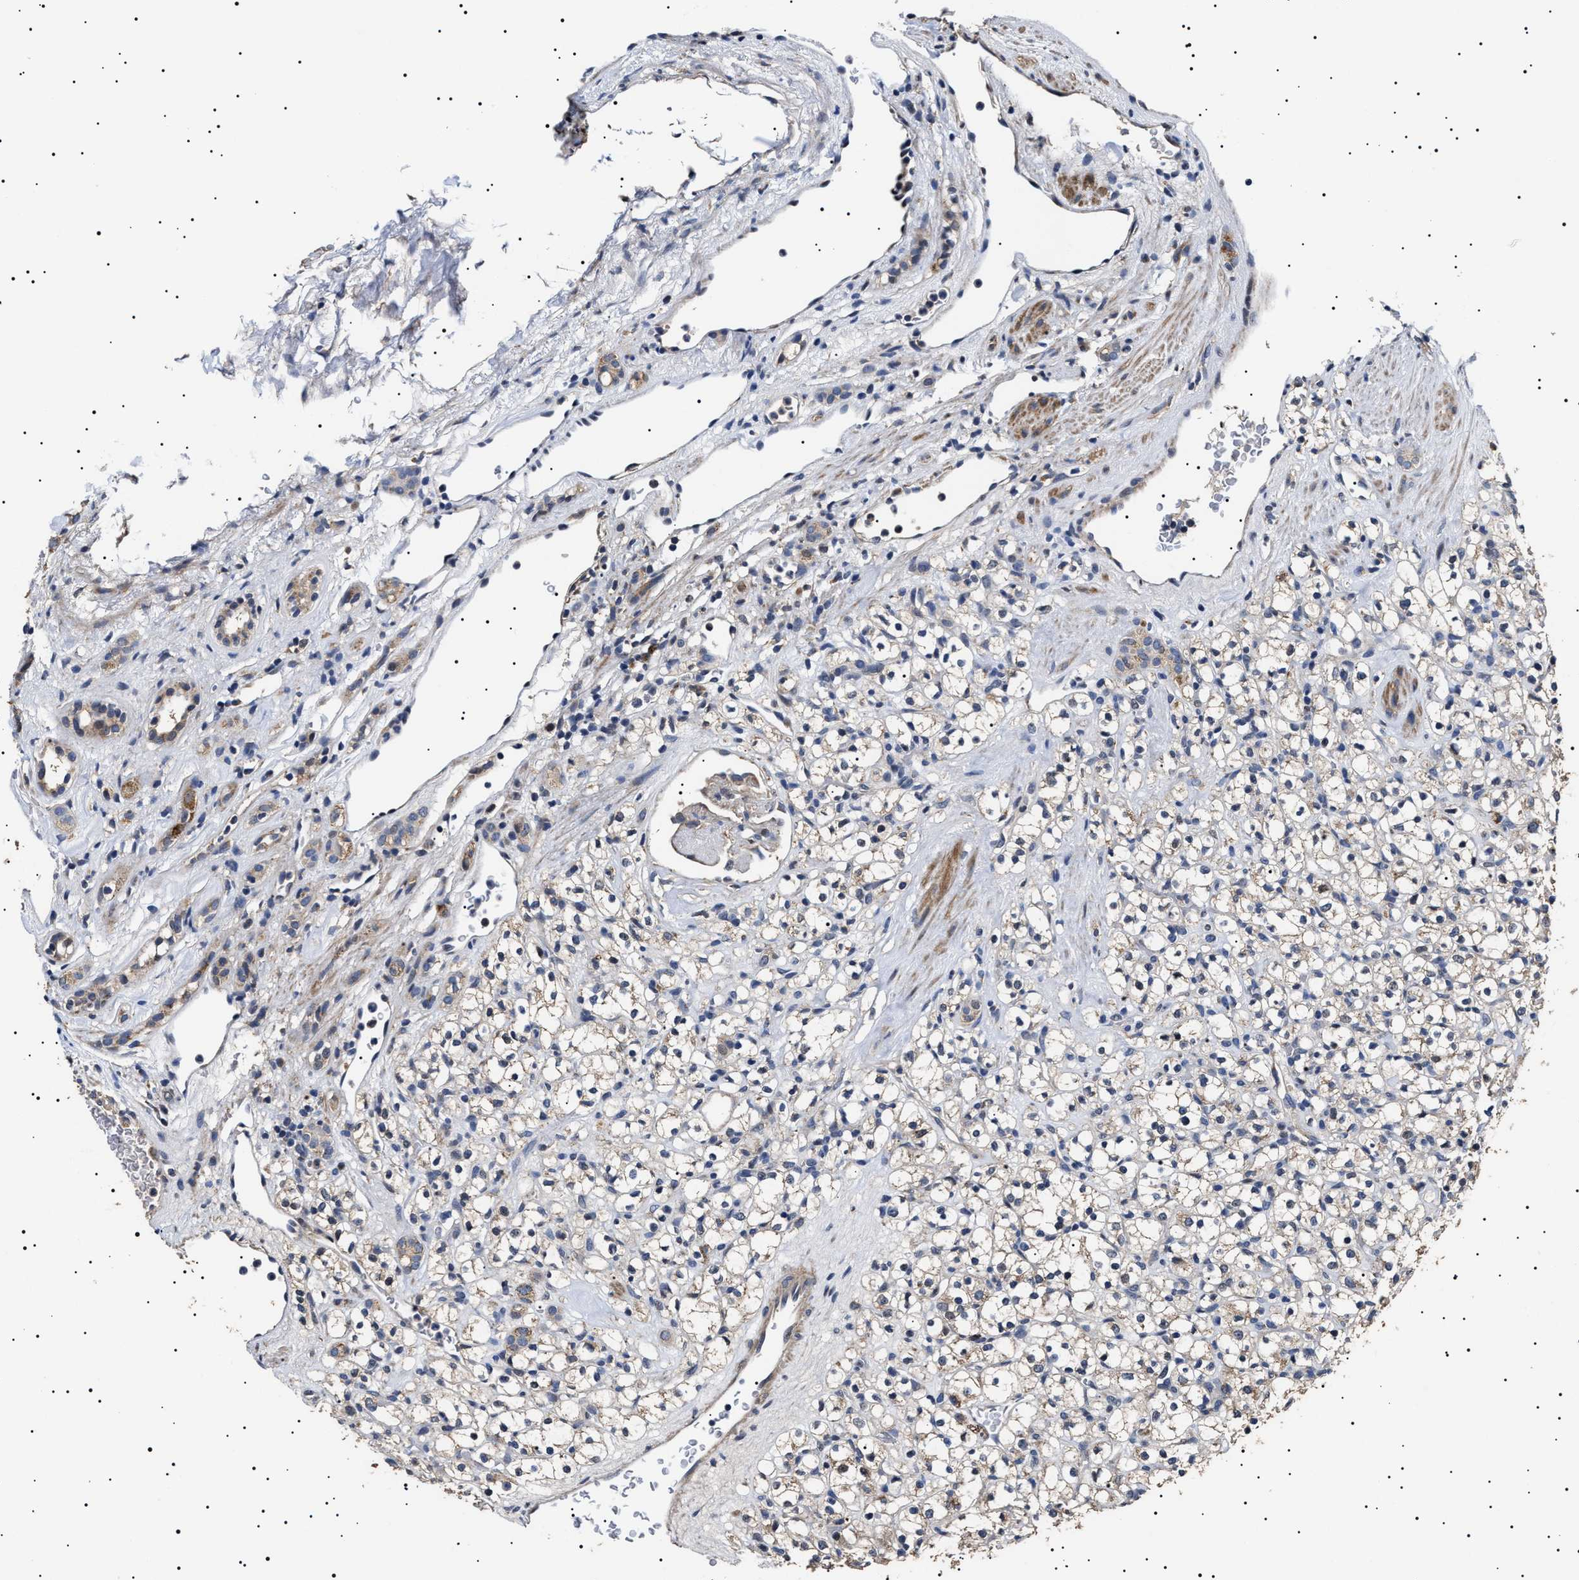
{"staining": {"intensity": "weak", "quantity": "25%-75%", "location": "cytoplasmic/membranous"}, "tissue": "renal cancer", "cell_type": "Tumor cells", "image_type": "cancer", "snomed": [{"axis": "morphology", "description": "Normal tissue, NOS"}, {"axis": "morphology", "description": "Adenocarcinoma, NOS"}, {"axis": "topography", "description": "Kidney"}], "caption": "Brown immunohistochemical staining in adenocarcinoma (renal) demonstrates weak cytoplasmic/membranous positivity in approximately 25%-75% of tumor cells.", "gene": "RAB34", "patient": {"sex": "female", "age": 72}}